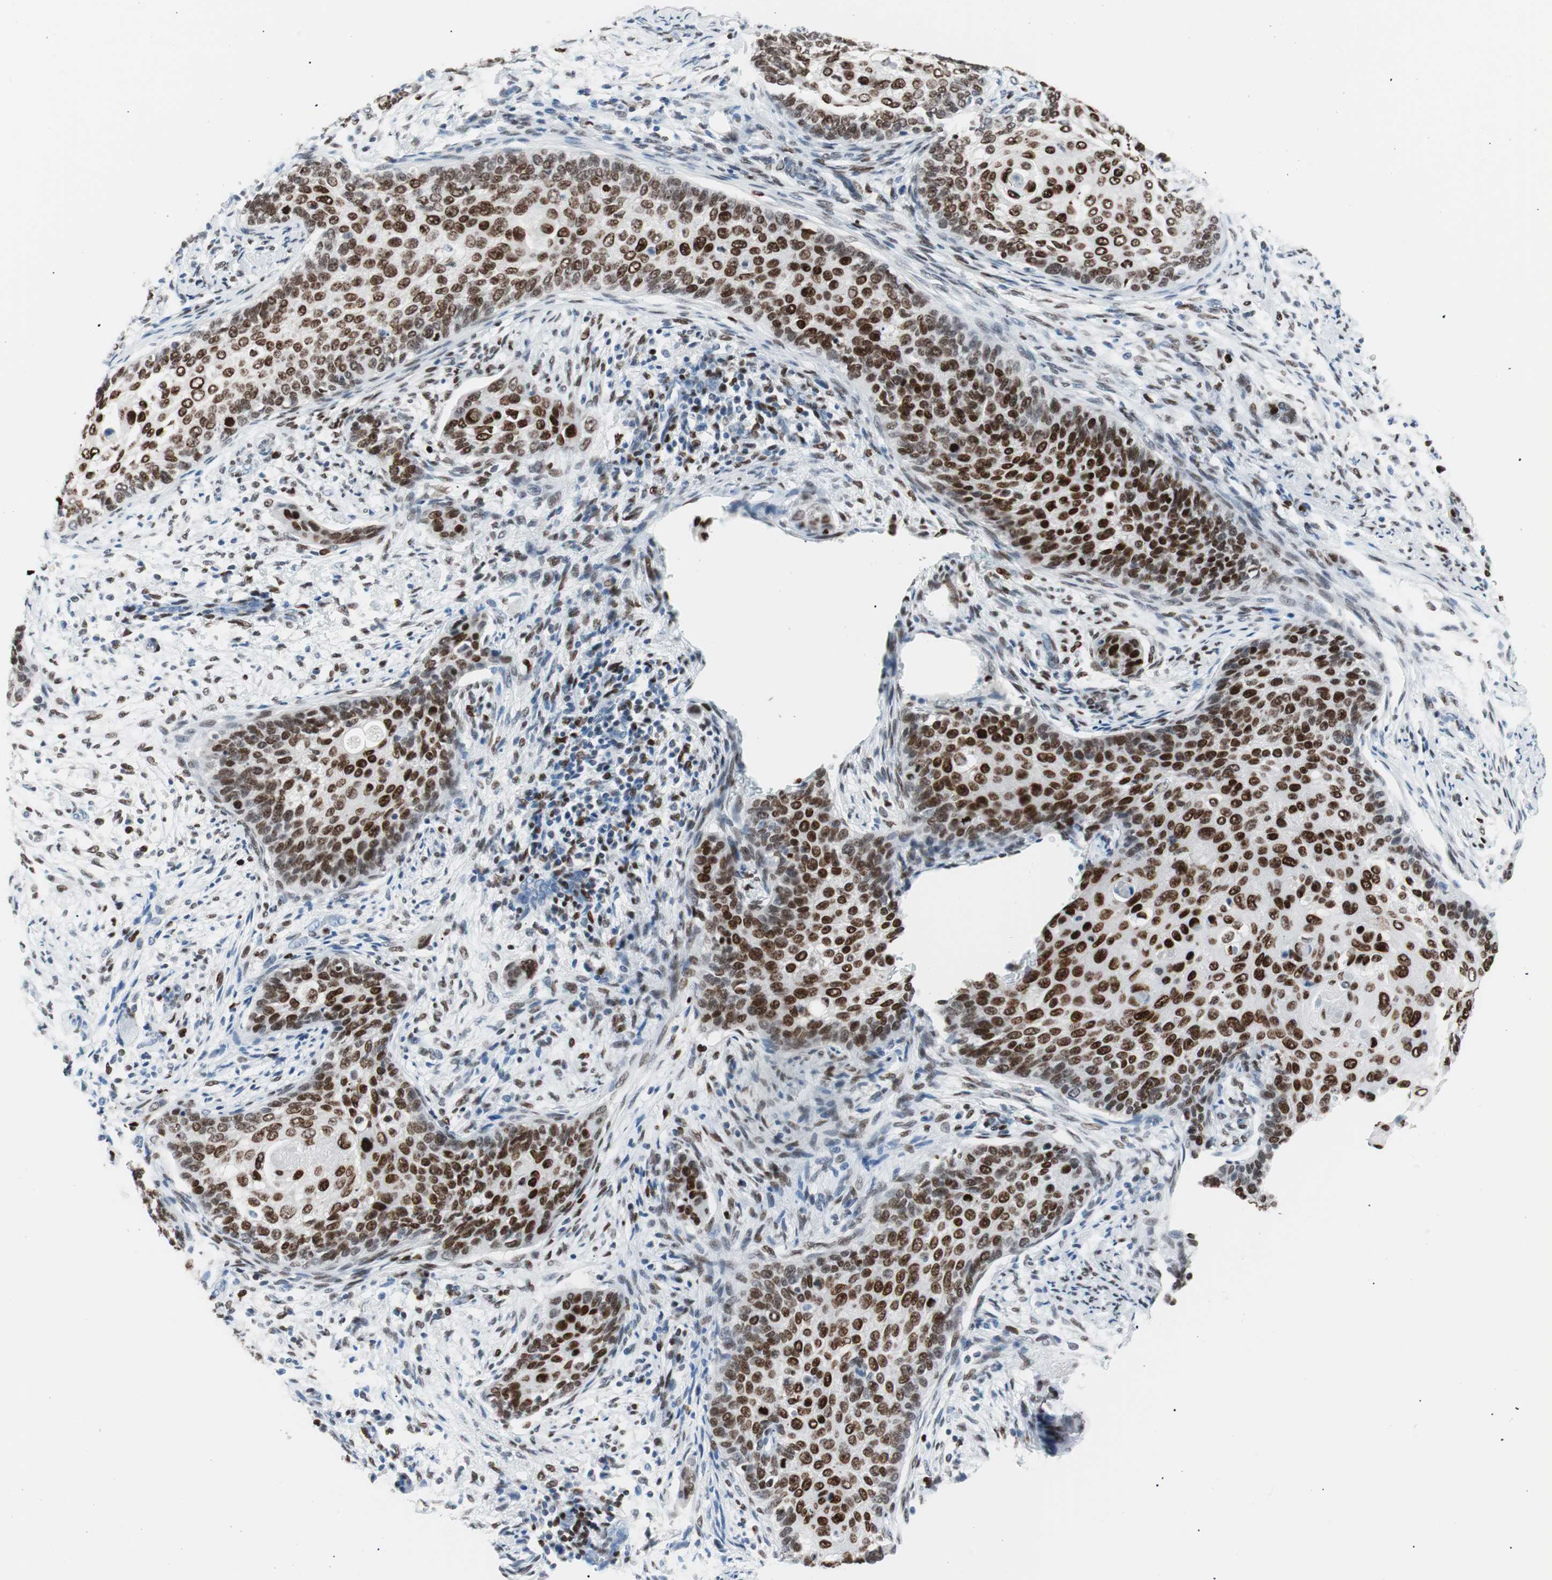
{"staining": {"intensity": "strong", "quantity": ">75%", "location": "nuclear"}, "tissue": "cervical cancer", "cell_type": "Tumor cells", "image_type": "cancer", "snomed": [{"axis": "morphology", "description": "Squamous cell carcinoma, NOS"}, {"axis": "topography", "description": "Cervix"}], "caption": "Immunohistochemical staining of cervical cancer (squamous cell carcinoma) demonstrates high levels of strong nuclear protein expression in approximately >75% of tumor cells.", "gene": "CEBPB", "patient": {"sex": "female", "age": 33}}